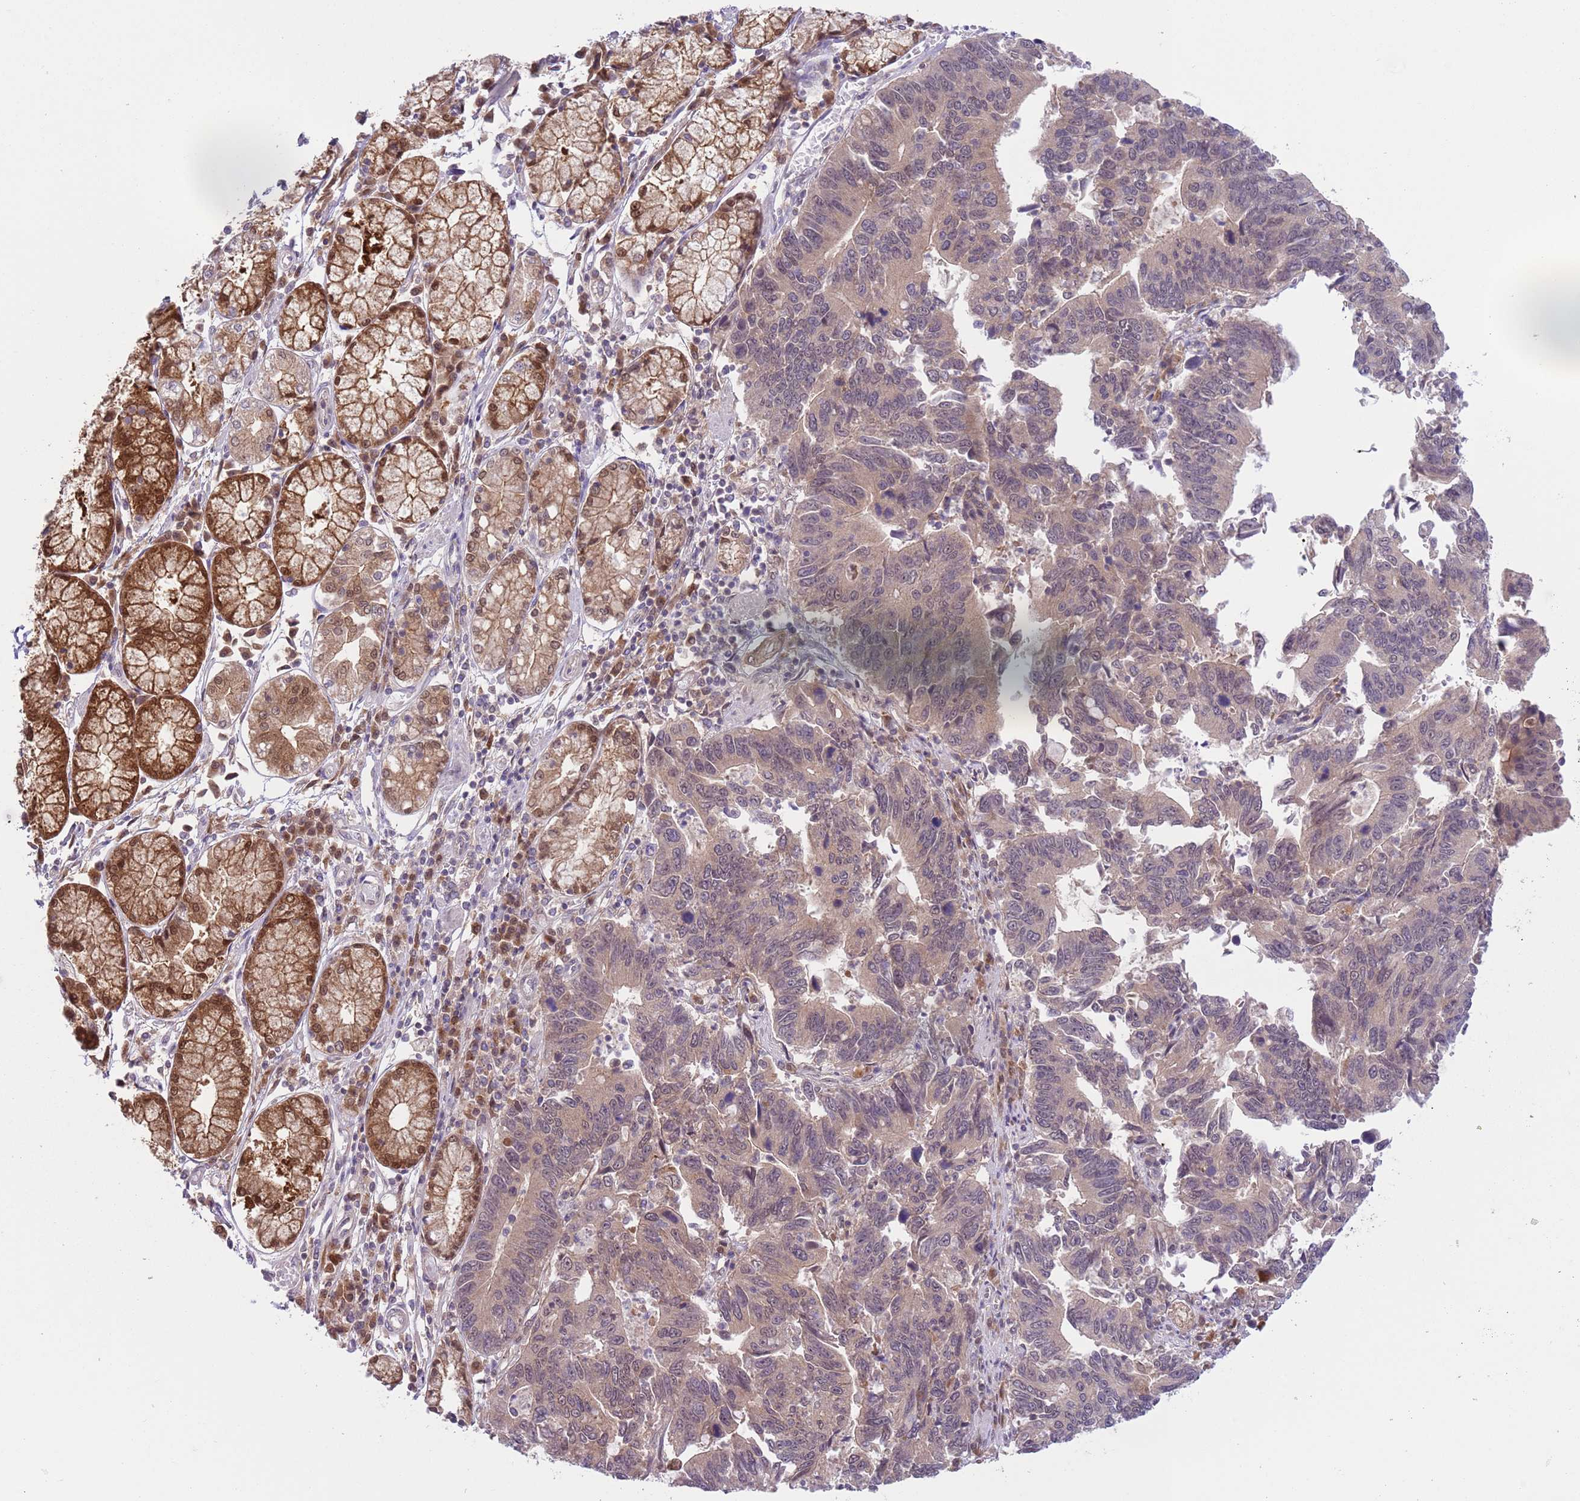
{"staining": {"intensity": "weak", "quantity": "<25%", "location": "cytoplasmic/membranous"}, "tissue": "stomach cancer", "cell_type": "Tumor cells", "image_type": "cancer", "snomed": [{"axis": "morphology", "description": "Adenocarcinoma, NOS"}, {"axis": "topography", "description": "Stomach"}], "caption": "High magnification brightfield microscopy of stomach cancer (adenocarcinoma) stained with DAB (3,3'-diaminobenzidine) (brown) and counterstained with hematoxylin (blue): tumor cells show no significant staining.", "gene": "COPE", "patient": {"sex": "male", "age": 59}}